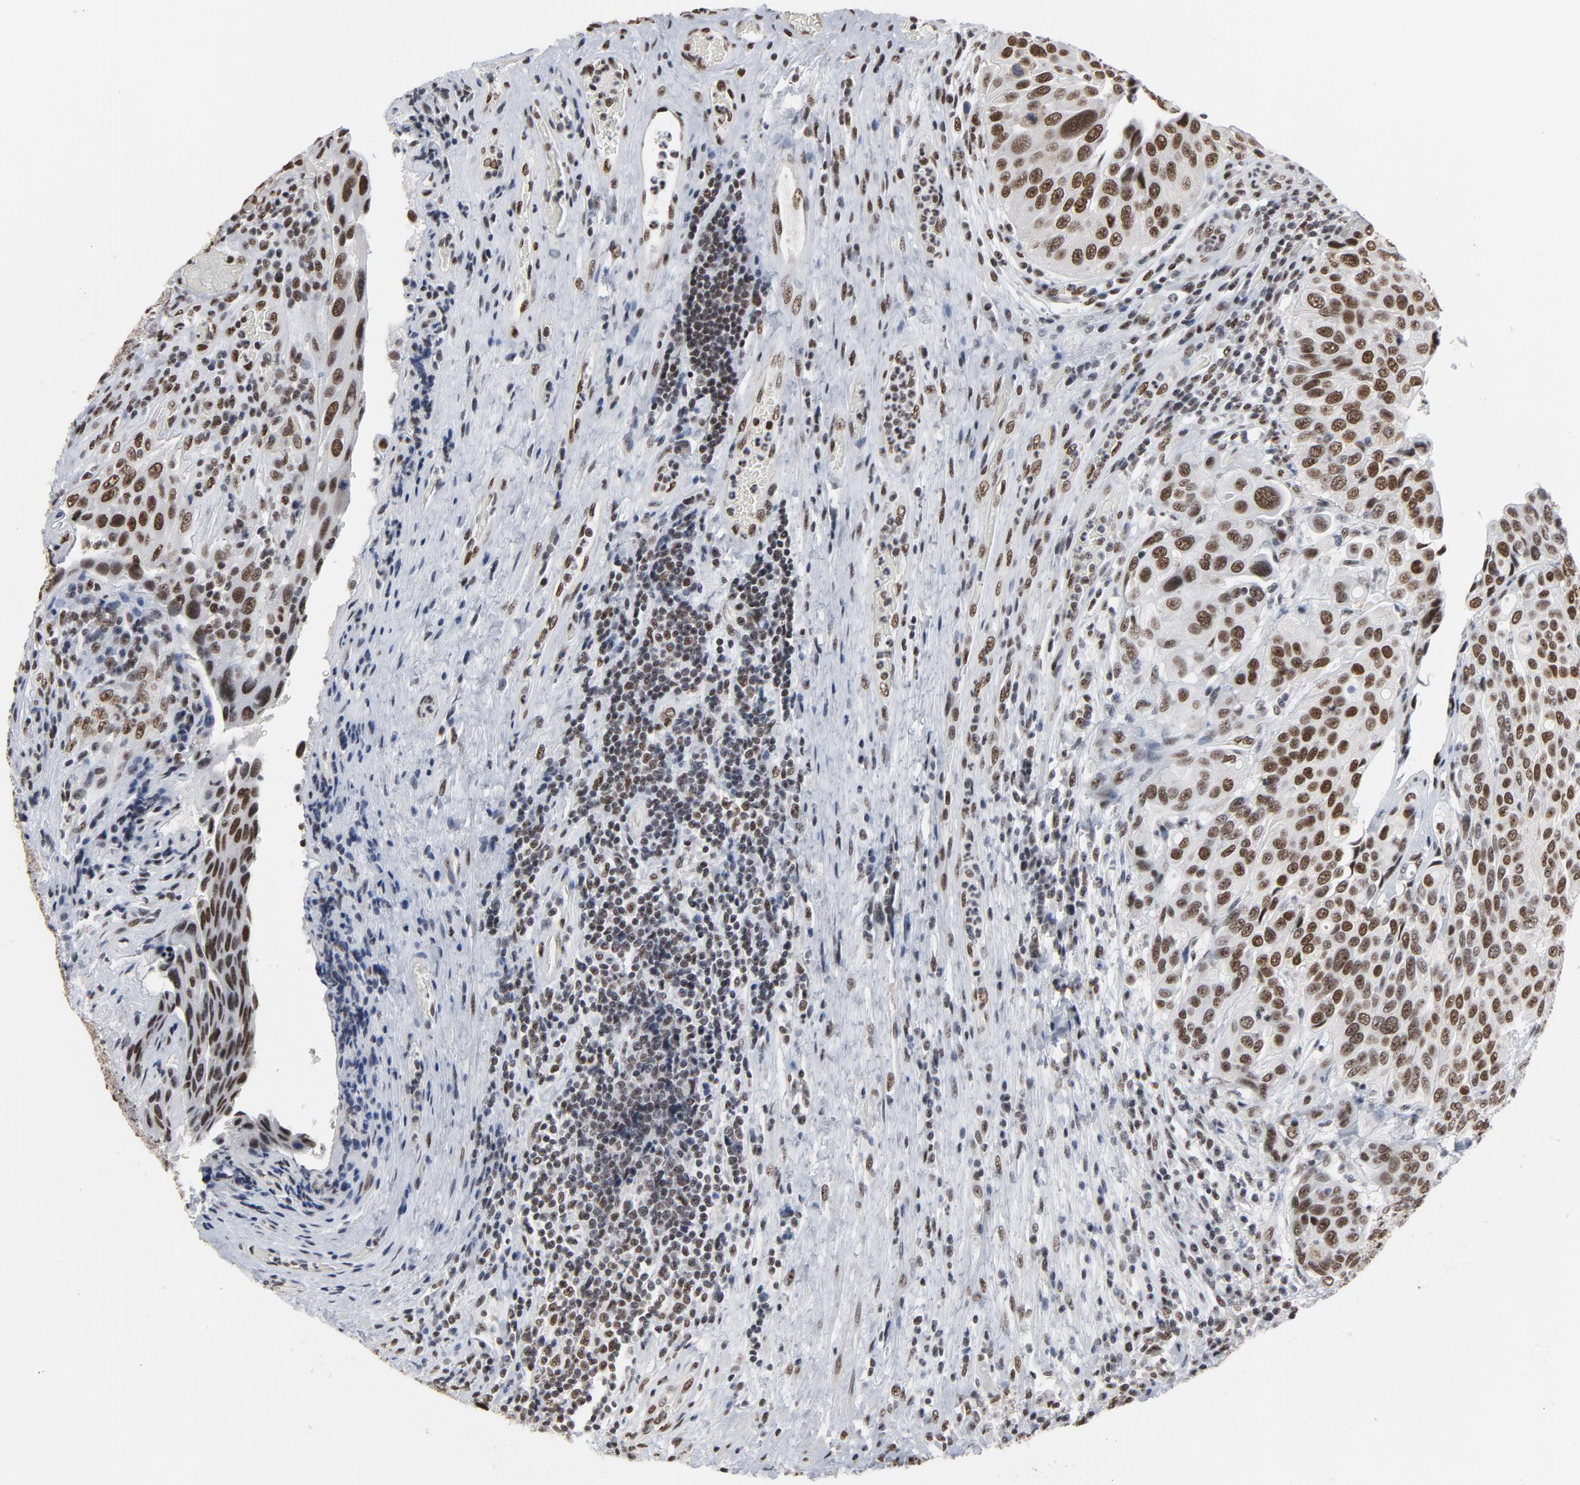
{"staining": {"intensity": "moderate", "quantity": ">75%", "location": "nuclear"}, "tissue": "urothelial cancer", "cell_type": "Tumor cells", "image_type": "cancer", "snomed": [{"axis": "morphology", "description": "Urothelial carcinoma, High grade"}, {"axis": "topography", "description": "Urinary bladder"}], "caption": "The immunohistochemical stain labels moderate nuclear positivity in tumor cells of urothelial cancer tissue.", "gene": "MRE11", "patient": {"sex": "male", "age": 50}}